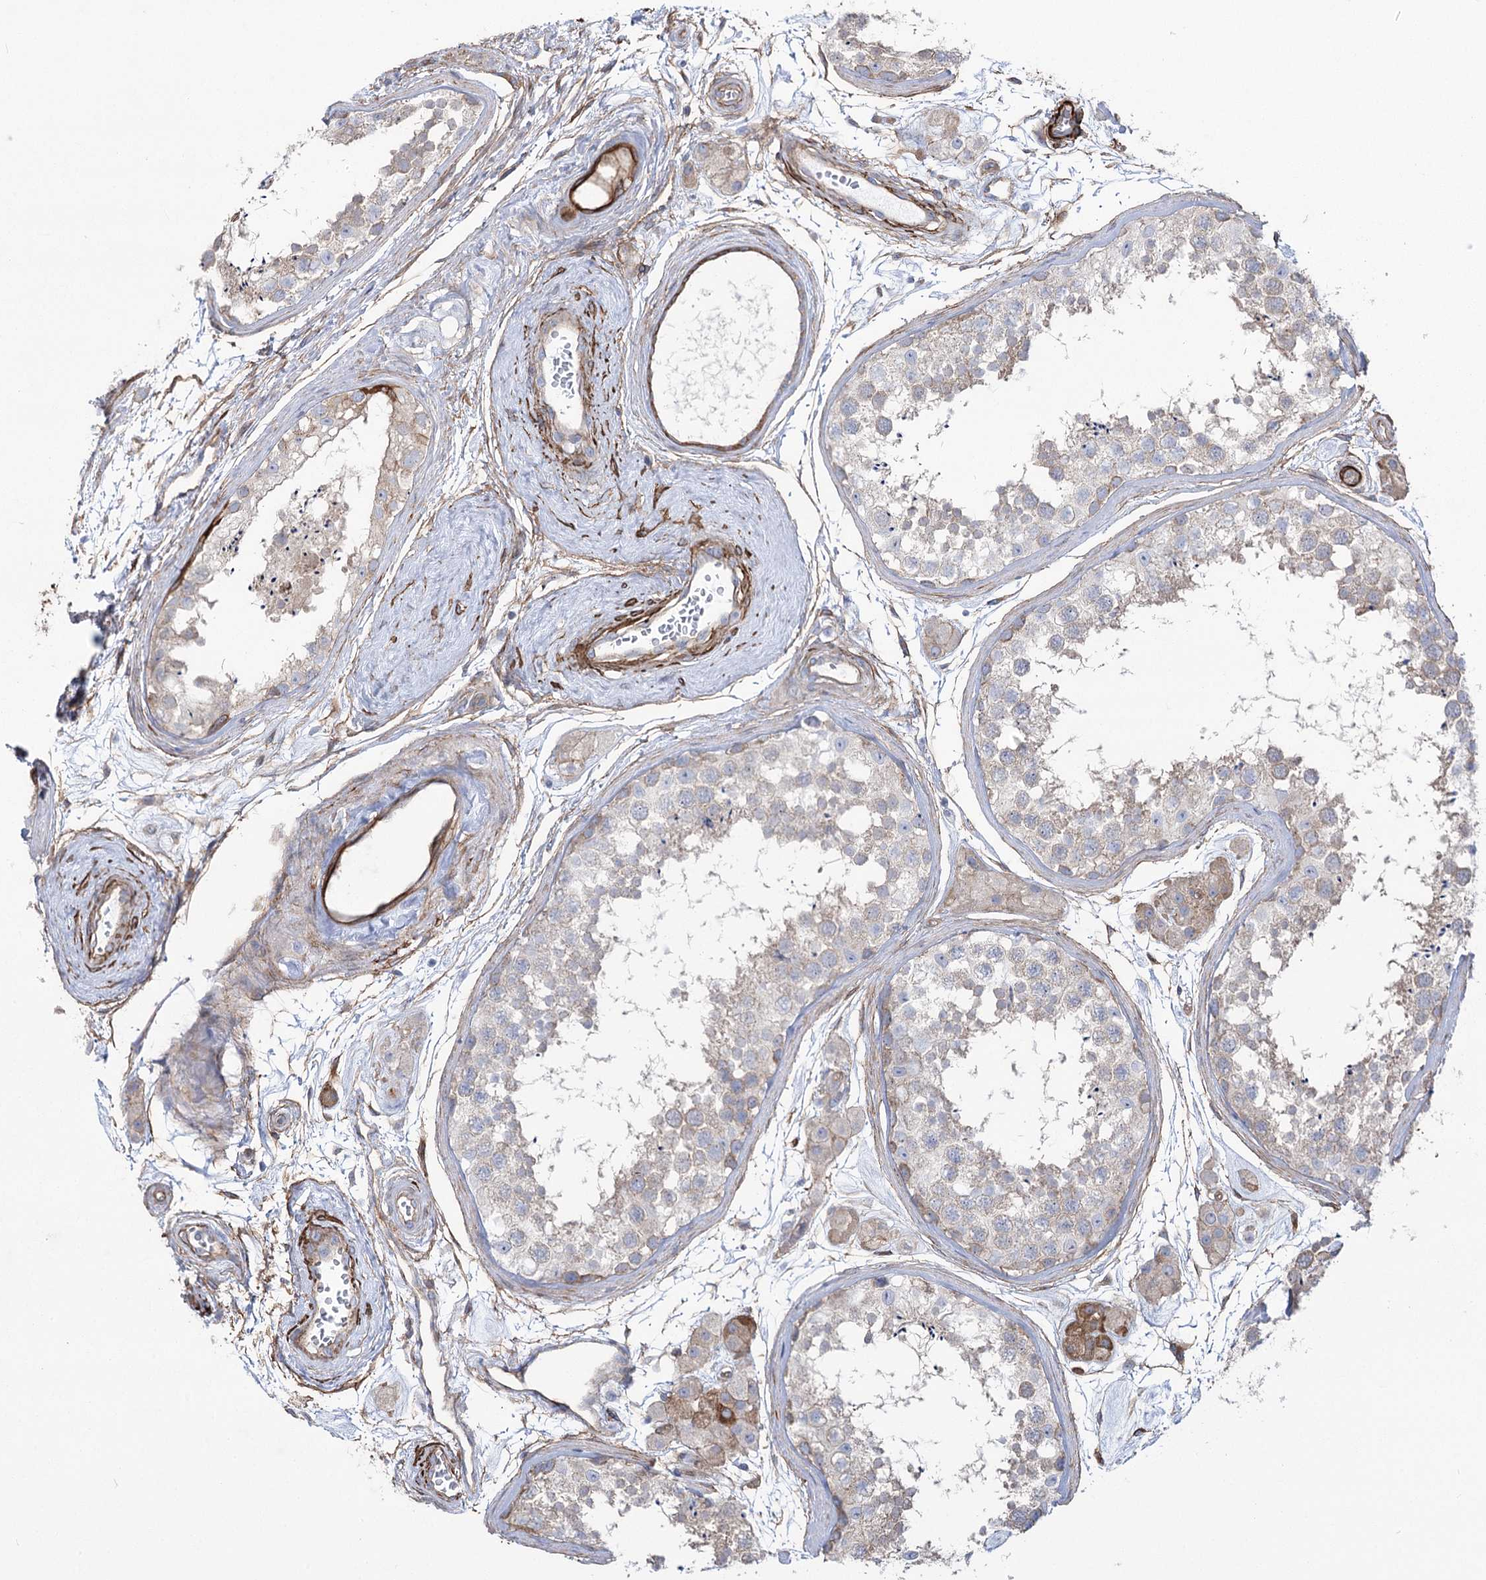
{"staining": {"intensity": "weak", "quantity": "<25%", "location": "cytoplasmic/membranous"}, "tissue": "testis", "cell_type": "Cells in seminiferous ducts", "image_type": "normal", "snomed": [{"axis": "morphology", "description": "Normal tissue, NOS"}, {"axis": "topography", "description": "Testis"}], "caption": "Image shows no significant protein positivity in cells in seminiferous ducts of unremarkable testis. (DAB (3,3'-diaminobenzidine) immunohistochemistry visualized using brightfield microscopy, high magnification).", "gene": "PLEKHA5", "patient": {"sex": "male", "age": 56}}